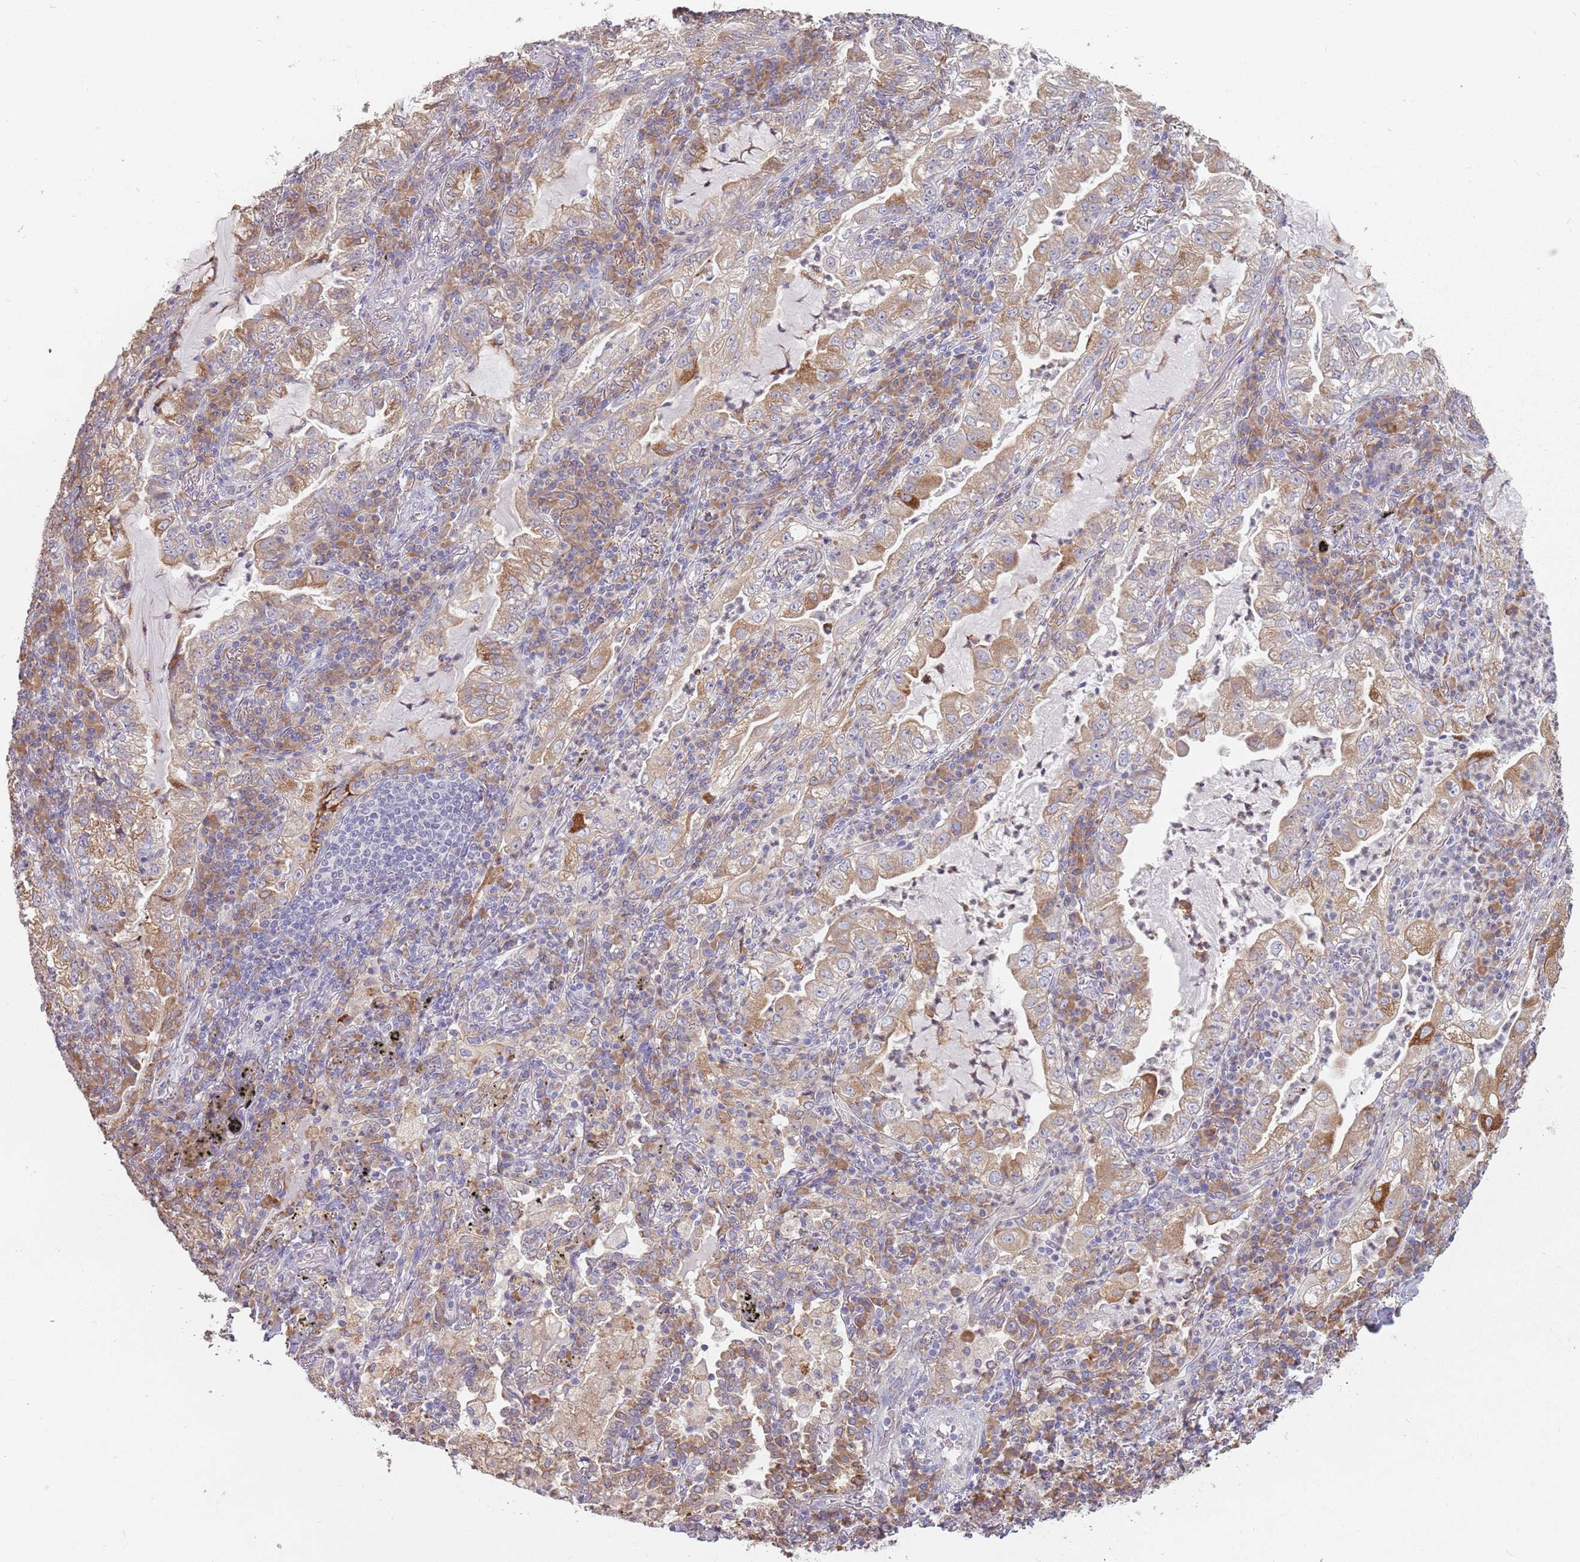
{"staining": {"intensity": "moderate", "quantity": "25%-75%", "location": "cytoplasmic/membranous"}, "tissue": "lung cancer", "cell_type": "Tumor cells", "image_type": "cancer", "snomed": [{"axis": "morphology", "description": "Adenocarcinoma, NOS"}, {"axis": "topography", "description": "Lung"}], "caption": "DAB immunohistochemical staining of human lung cancer shows moderate cytoplasmic/membranous protein expression in about 25%-75% of tumor cells. (DAB (3,3'-diaminobenzidine) = brown stain, brightfield microscopy at high magnification).", "gene": "RPS9", "patient": {"sex": "female", "age": 73}}